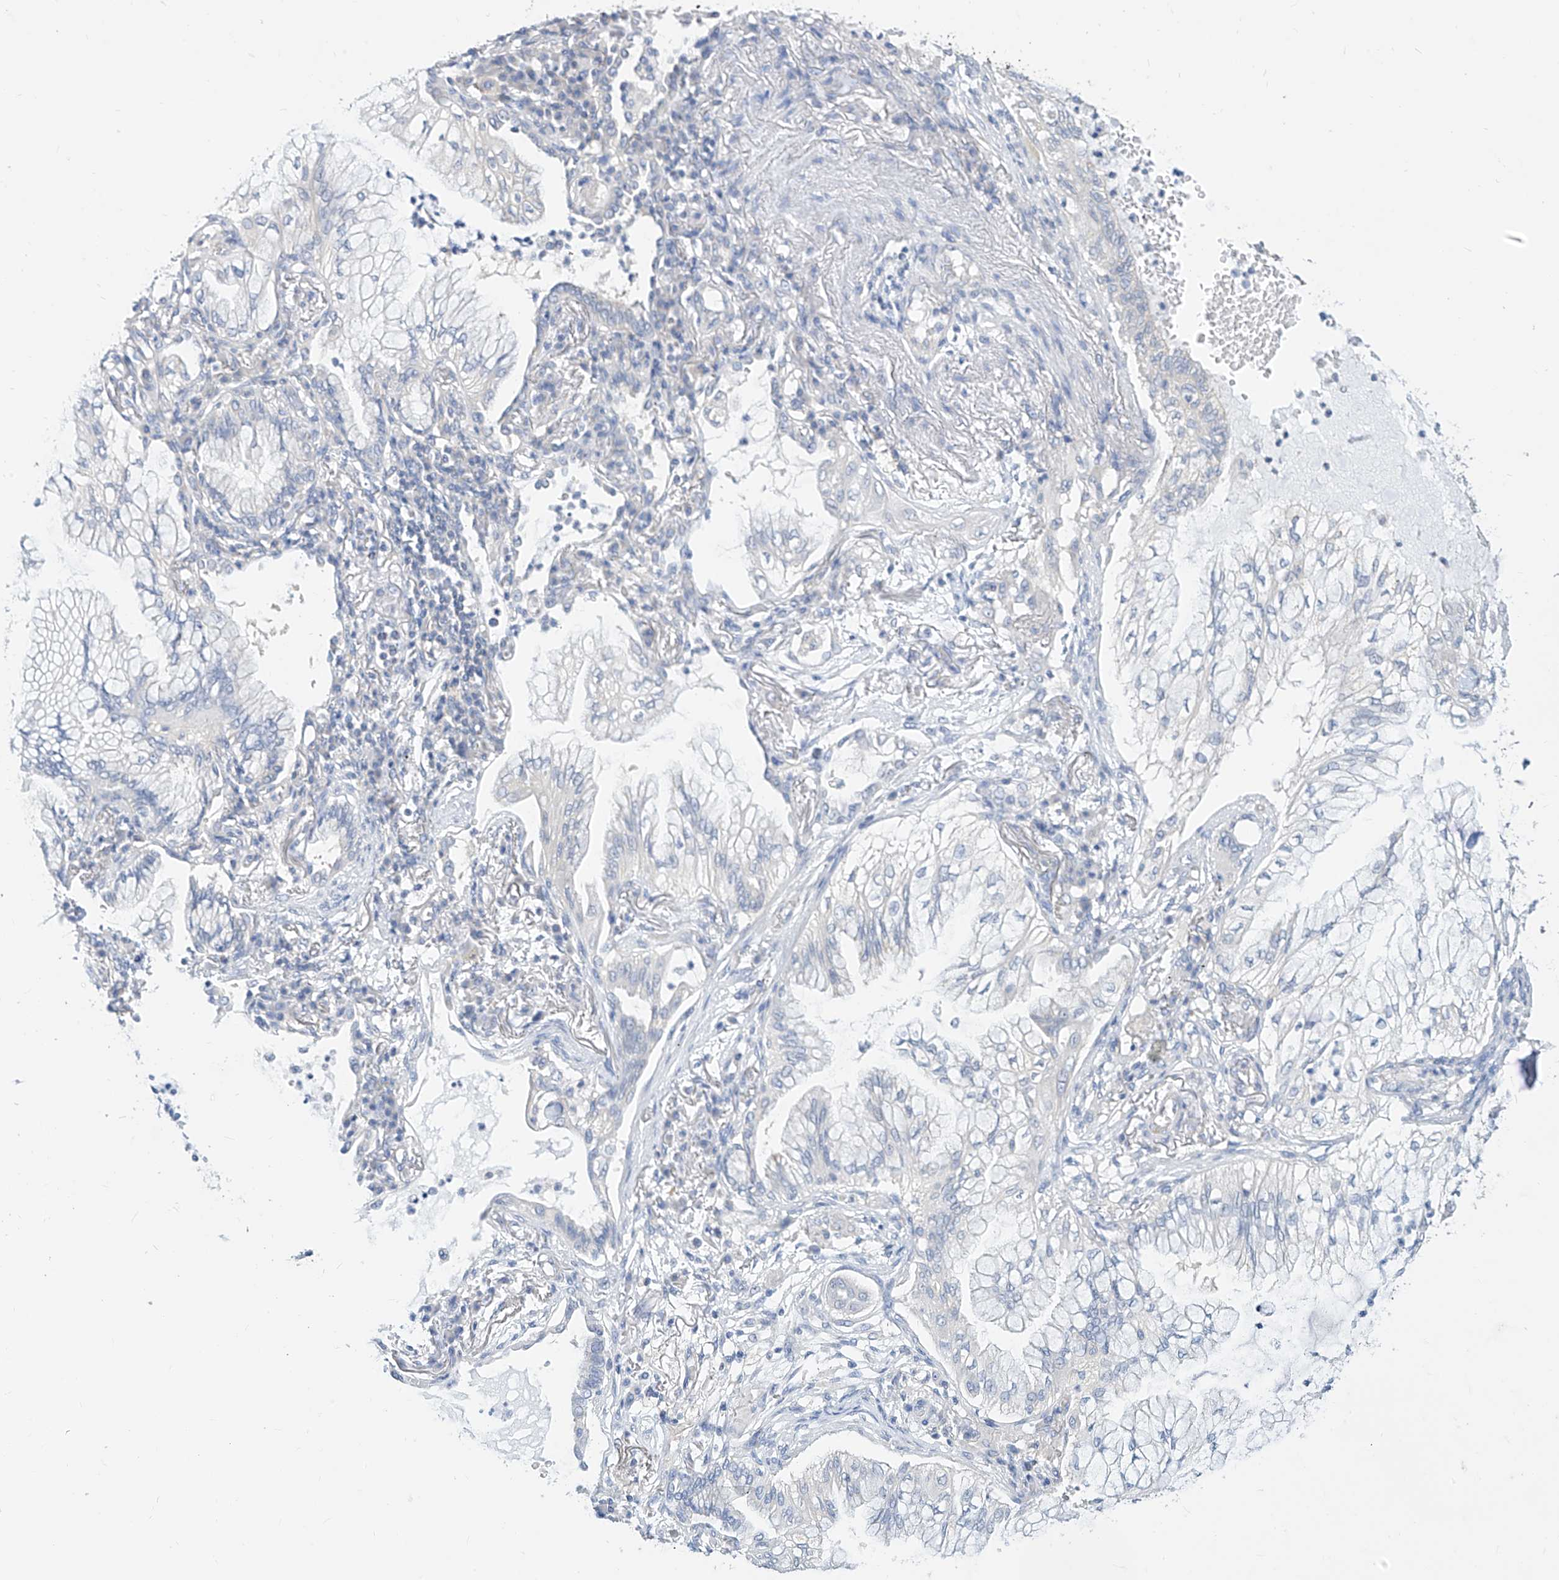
{"staining": {"intensity": "negative", "quantity": "none", "location": "none"}, "tissue": "lung cancer", "cell_type": "Tumor cells", "image_type": "cancer", "snomed": [{"axis": "morphology", "description": "Adenocarcinoma, NOS"}, {"axis": "topography", "description": "Lung"}], "caption": "The histopathology image exhibits no staining of tumor cells in lung cancer.", "gene": "ZZEF1", "patient": {"sex": "female", "age": 70}}